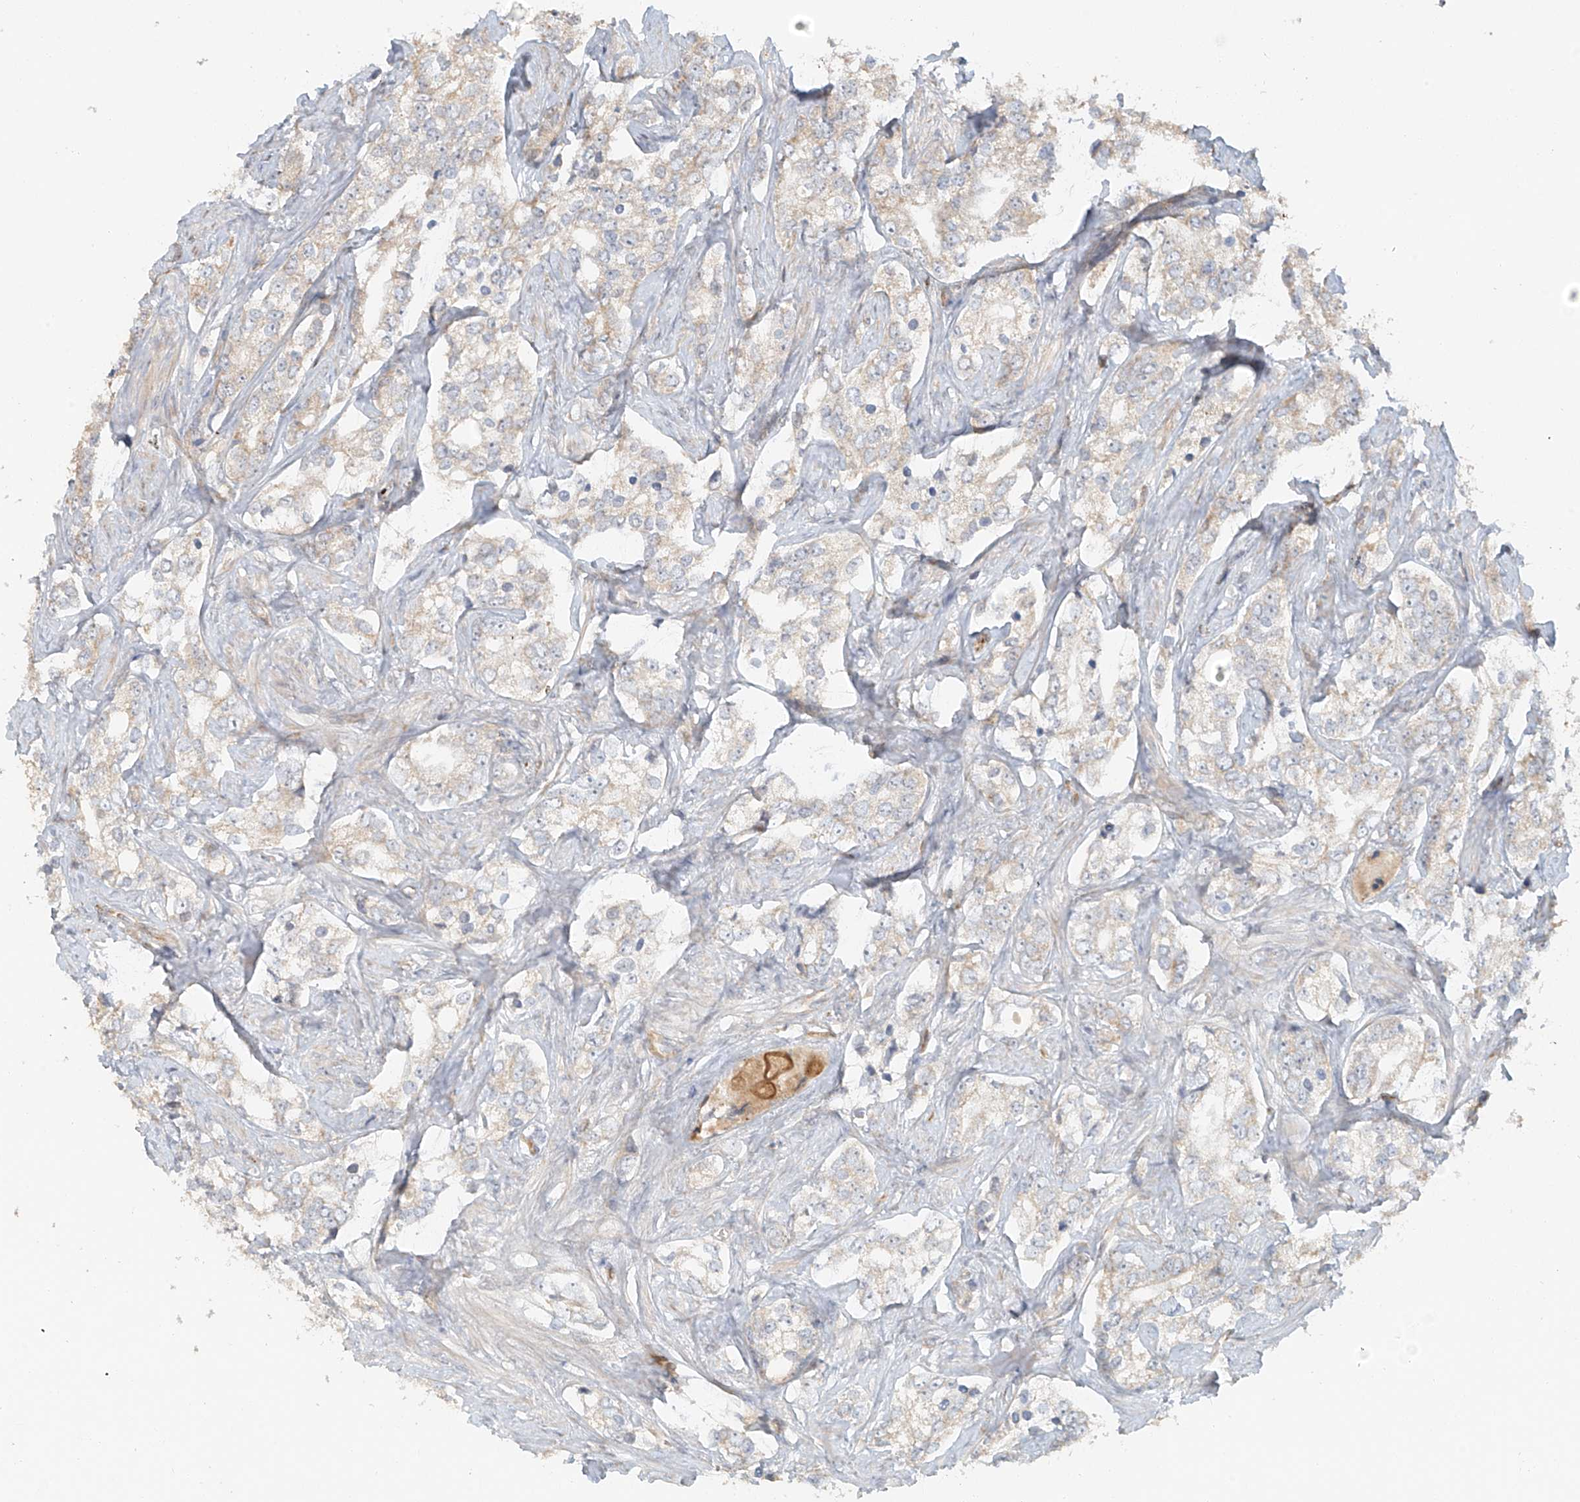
{"staining": {"intensity": "weak", "quantity": "<25%", "location": "cytoplasmic/membranous"}, "tissue": "prostate cancer", "cell_type": "Tumor cells", "image_type": "cancer", "snomed": [{"axis": "morphology", "description": "Adenocarcinoma, High grade"}, {"axis": "topography", "description": "Prostate"}], "caption": "Histopathology image shows no significant protein staining in tumor cells of prostate cancer (high-grade adenocarcinoma).", "gene": "MIPEP", "patient": {"sex": "male", "age": 66}}